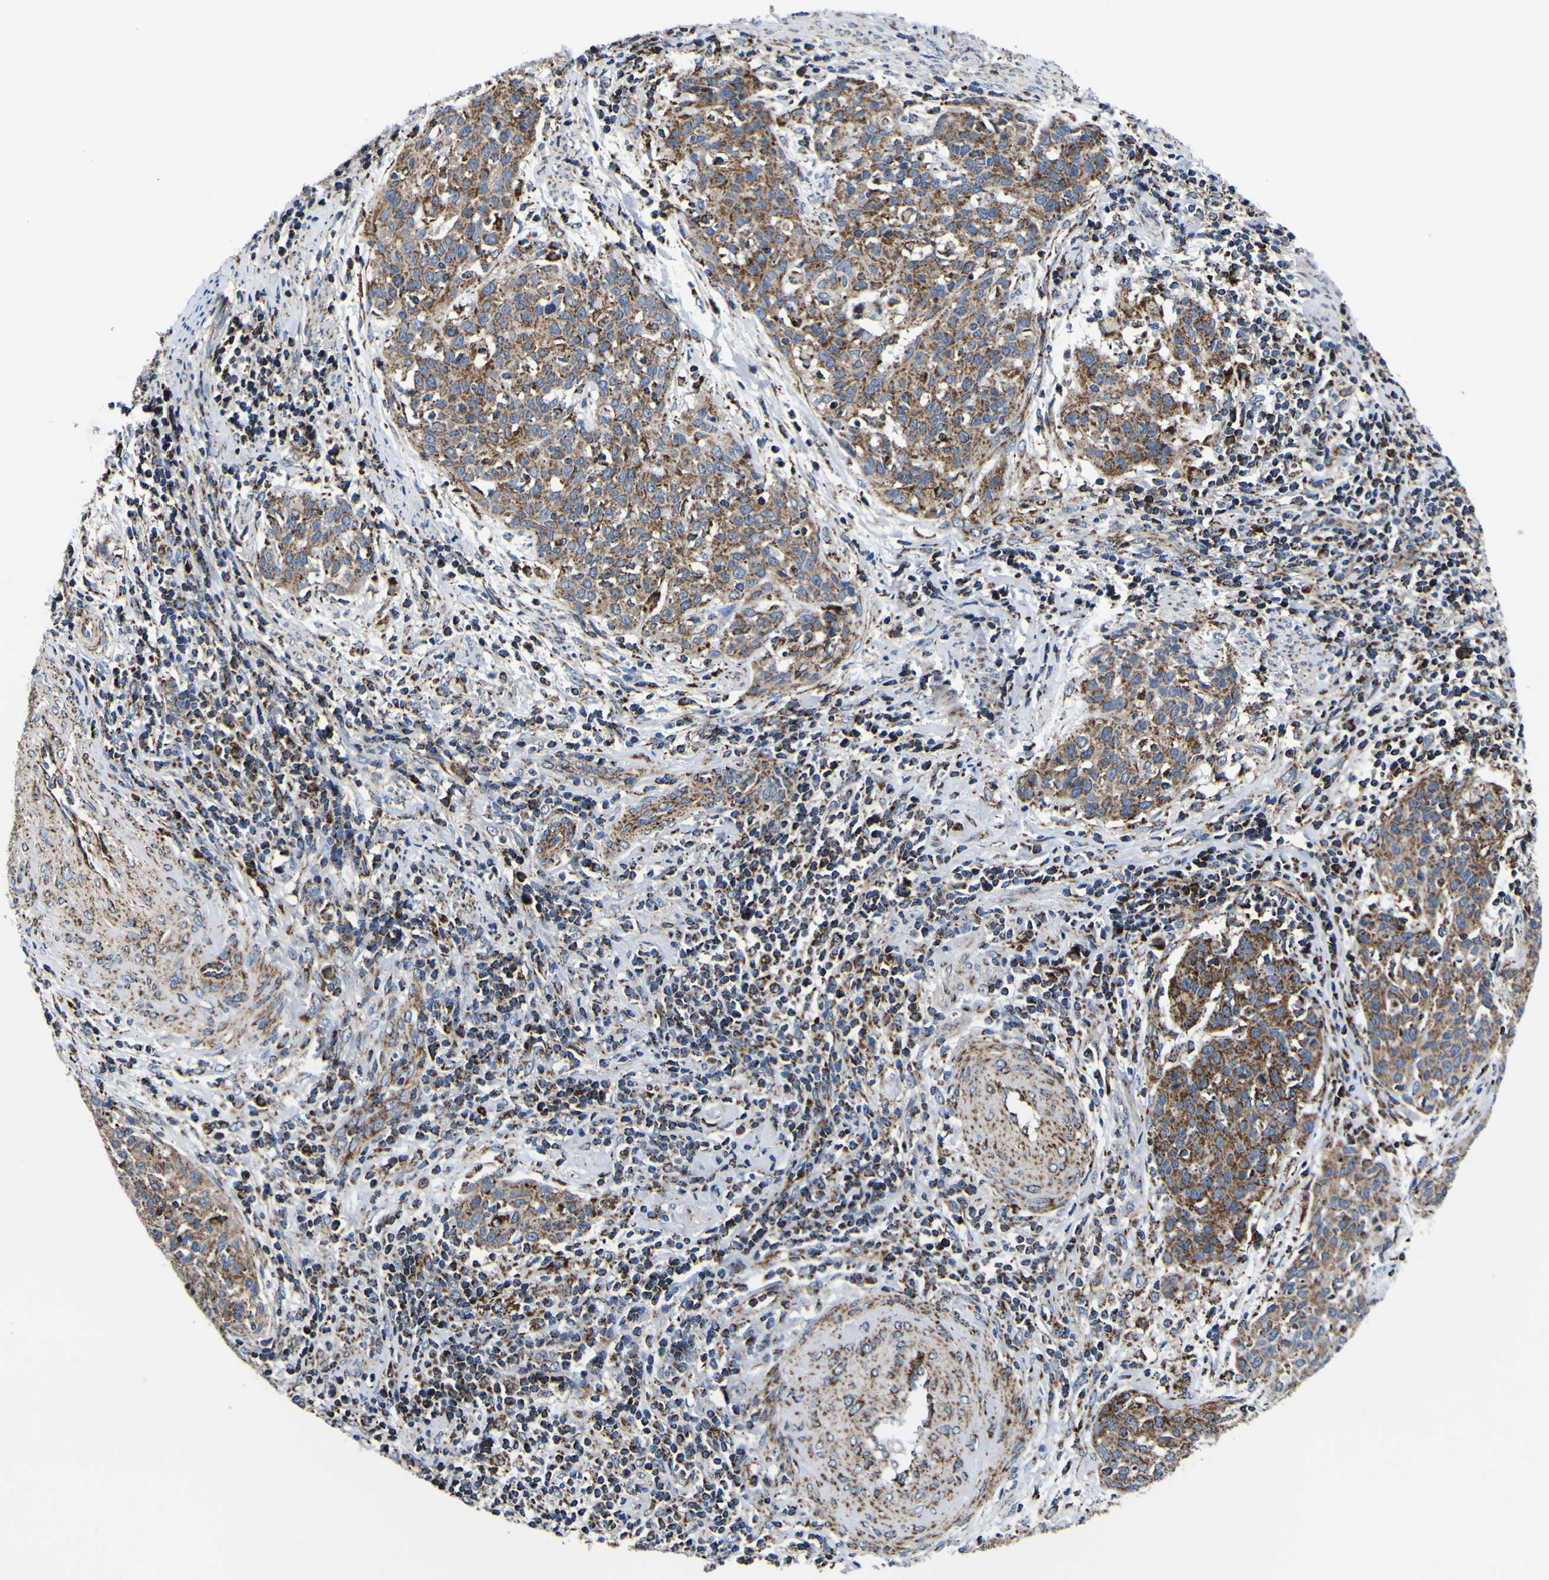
{"staining": {"intensity": "moderate", "quantity": ">75%", "location": "cytoplasmic/membranous"}, "tissue": "cervical cancer", "cell_type": "Tumor cells", "image_type": "cancer", "snomed": [{"axis": "morphology", "description": "Squamous cell carcinoma, NOS"}, {"axis": "topography", "description": "Cervix"}], "caption": "Protein analysis of cervical squamous cell carcinoma tissue displays moderate cytoplasmic/membranous staining in approximately >75% of tumor cells.", "gene": "PTRH2", "patient": {"sex": "female", "age": 38}}